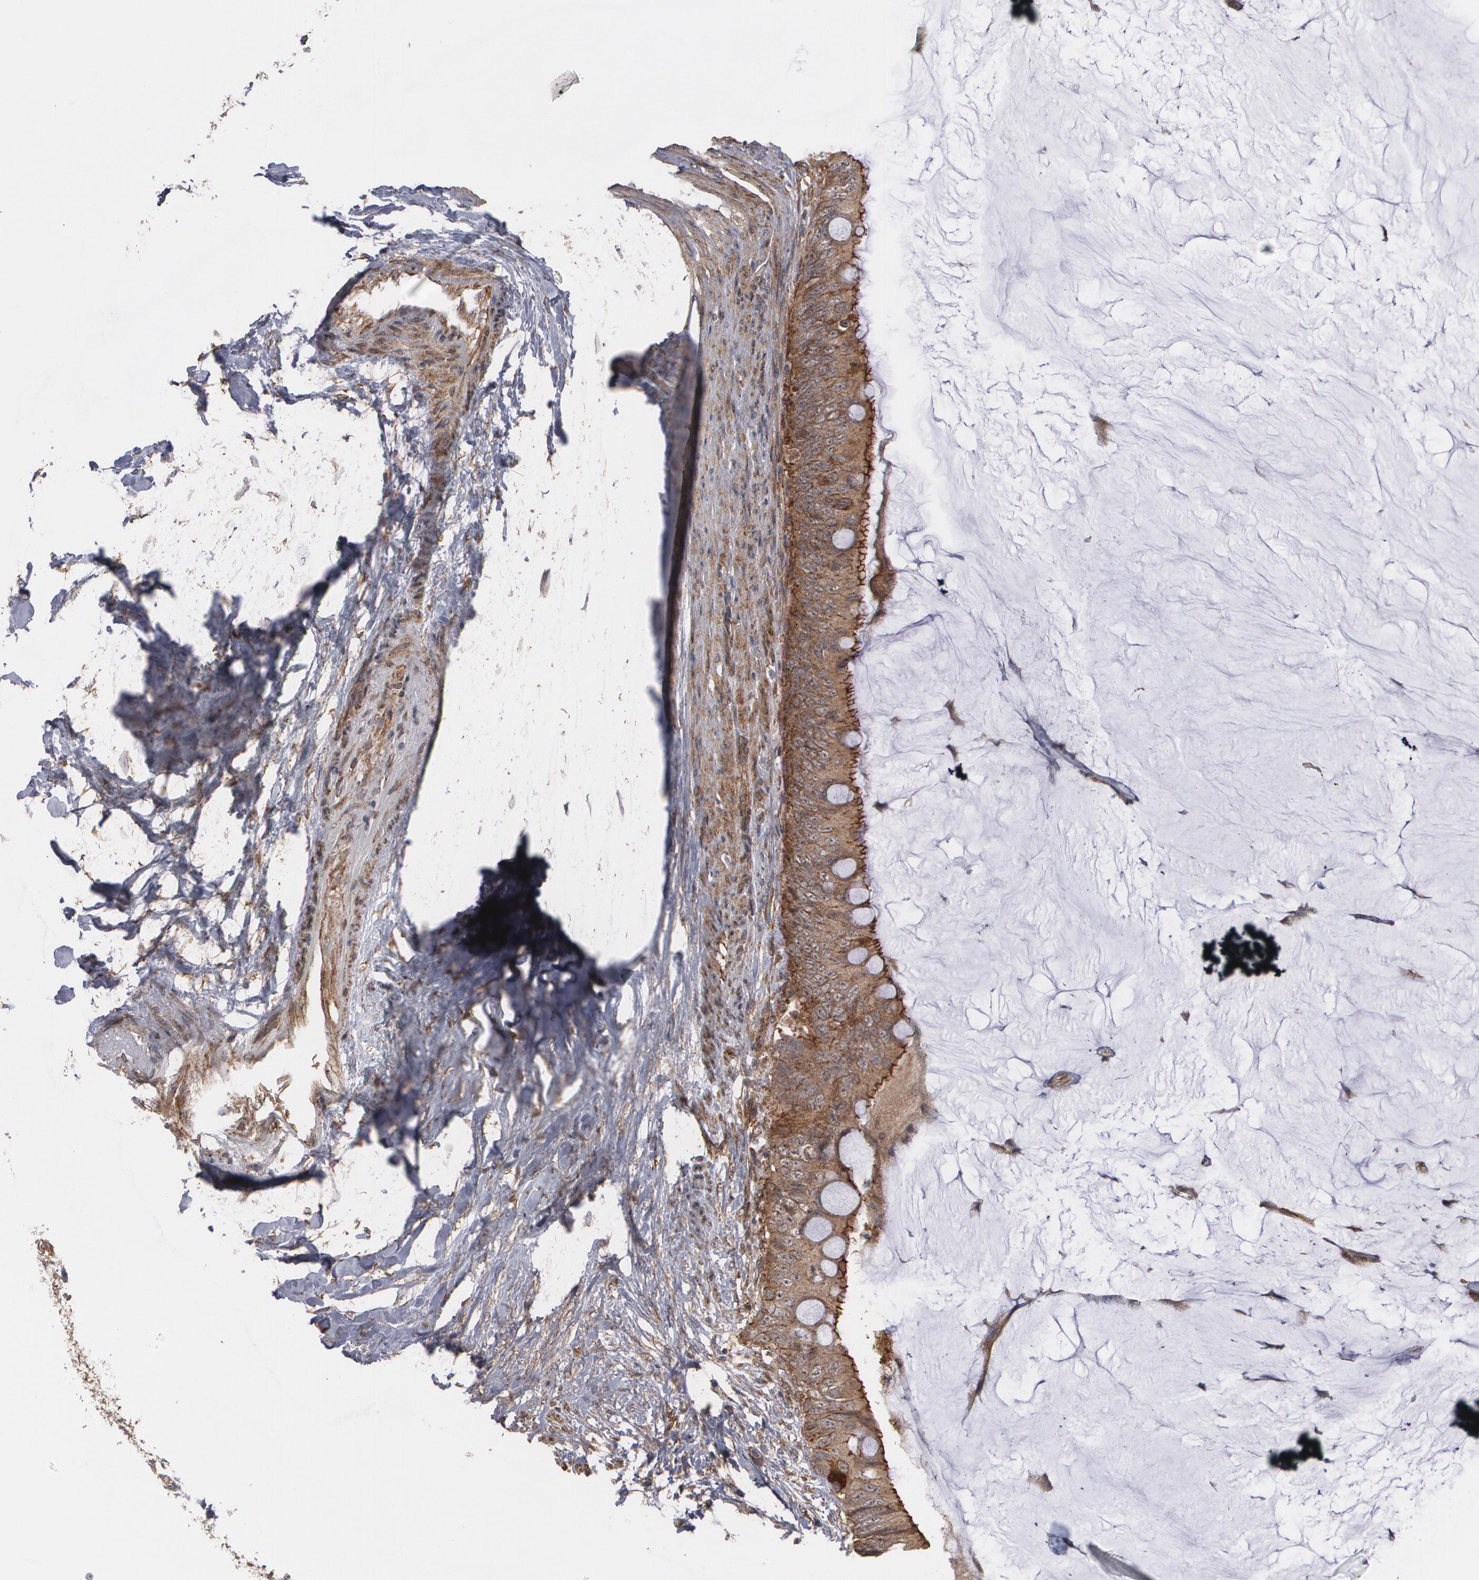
{"staining": {"intensity": "moderate", "quantity": ">75%", "location": "cytoplasmic/membranous"}, "tissue": "colorectal cancer", "cell_type": "Tumor cells", "image_type": "cancer", "snomed": [{"axis": "morphology", "description": "Normal tissue, NOS"}, {"axis": "morphology", "description": "Adenocarcinoma, NOS"}, {"axis": "topography", "description": "Rectum"}, {"axis": "topography", "description": "Peripheral nerve tissue"}], "caption": "Immunohistochemical staining of colorectal adenocarcinoma exhibits medium levels of moderate cytoplasmic/membranous protein expression in approximately >75% of tumor cells.", "gene": "TJP1", "patient": {"sex": "female", "age": 77}}